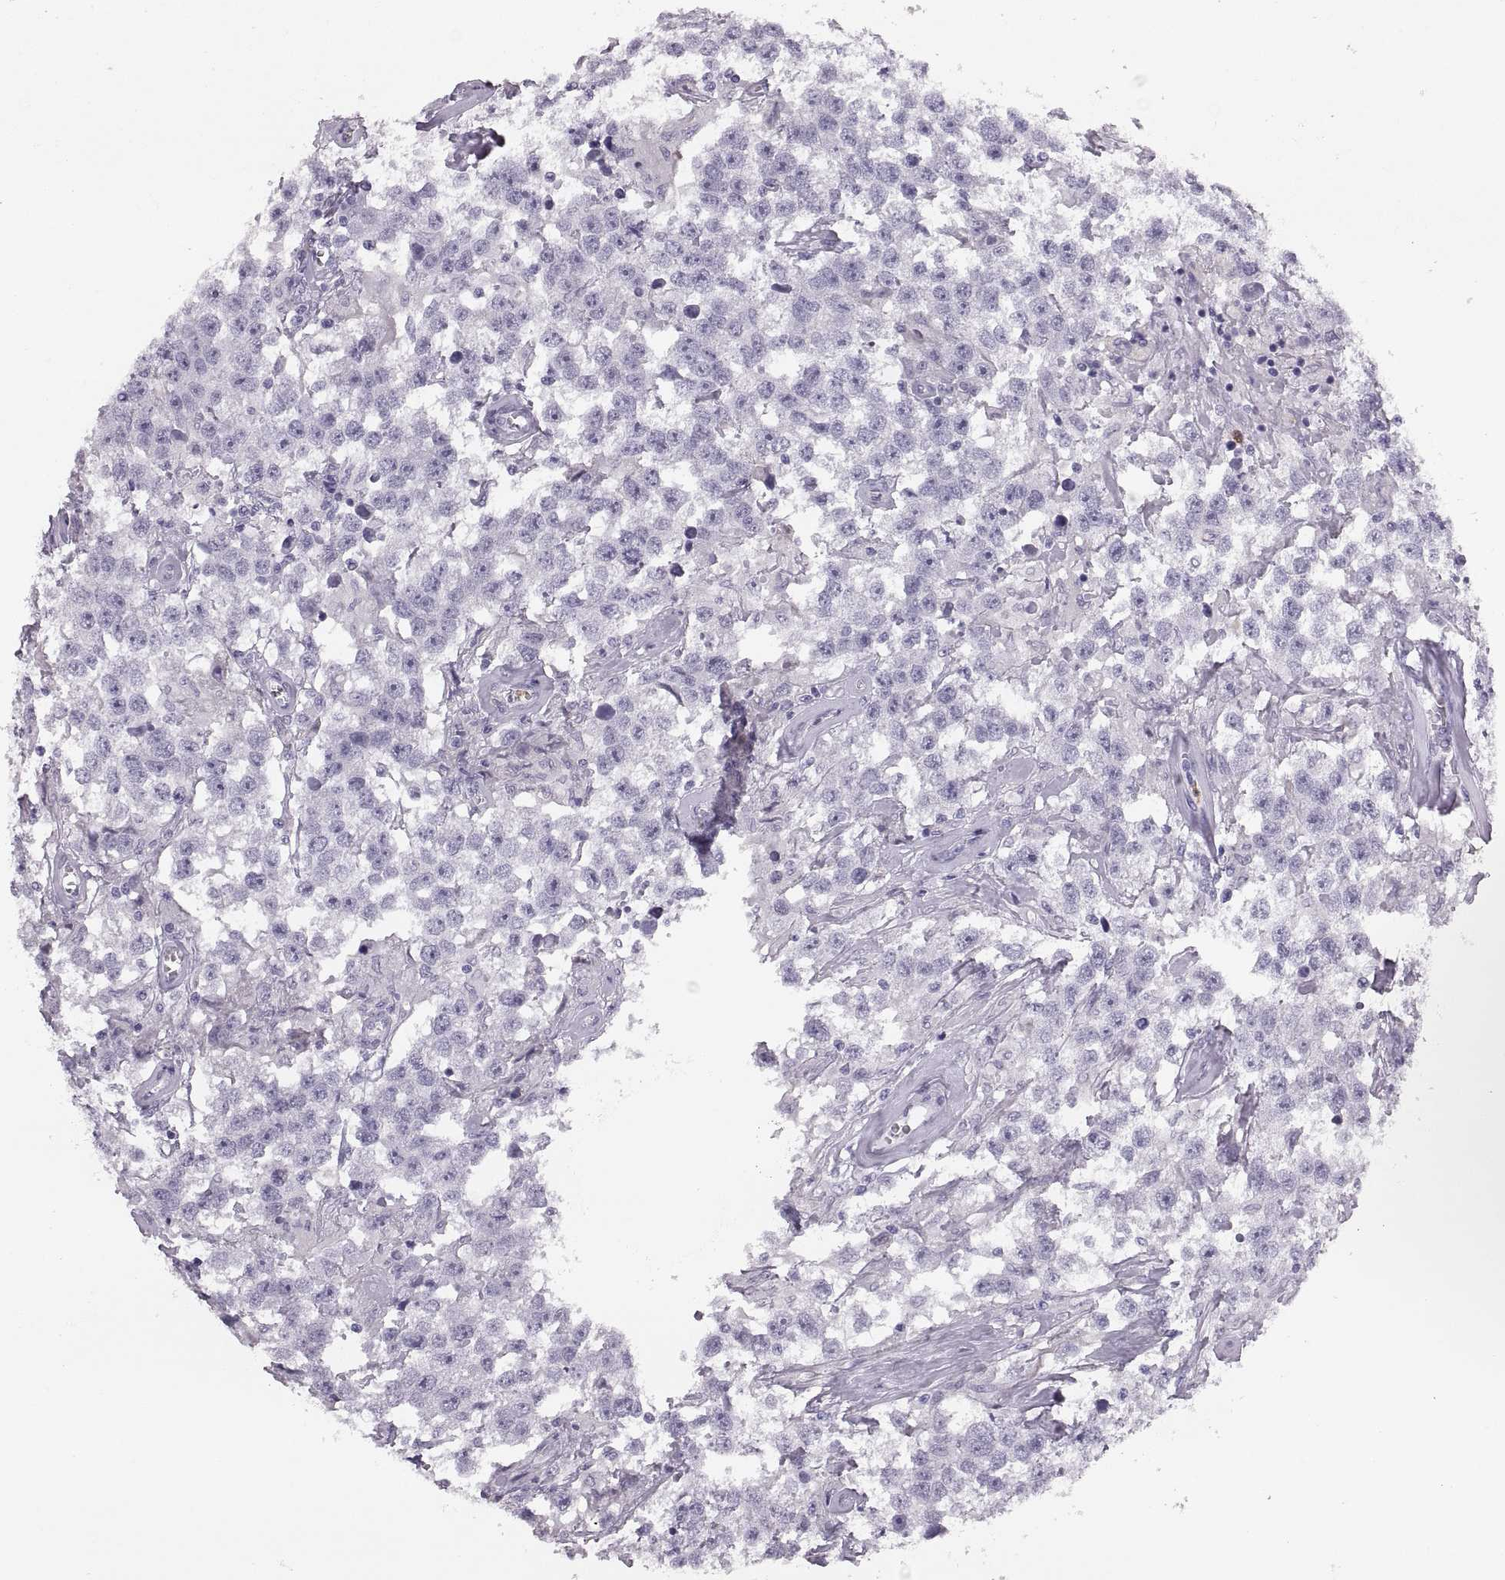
{"staining": {"intensity": "negative", "quantity": "none", "location": "none"}, "tissue": "testis cancer", "cell_type": "Tumor cells", "image_type": "cancer", "snomed": [{"axis": "morphology", "description": "Seminoma, NOS"}, {"axis": "topography", "description": "Testis"}], "caption": "Photomicrograph shows no protein staining in tumor cells of testis seminoma tissue.", "gene": "MILR1", "patient": {"sex": "male", "age": 43}}